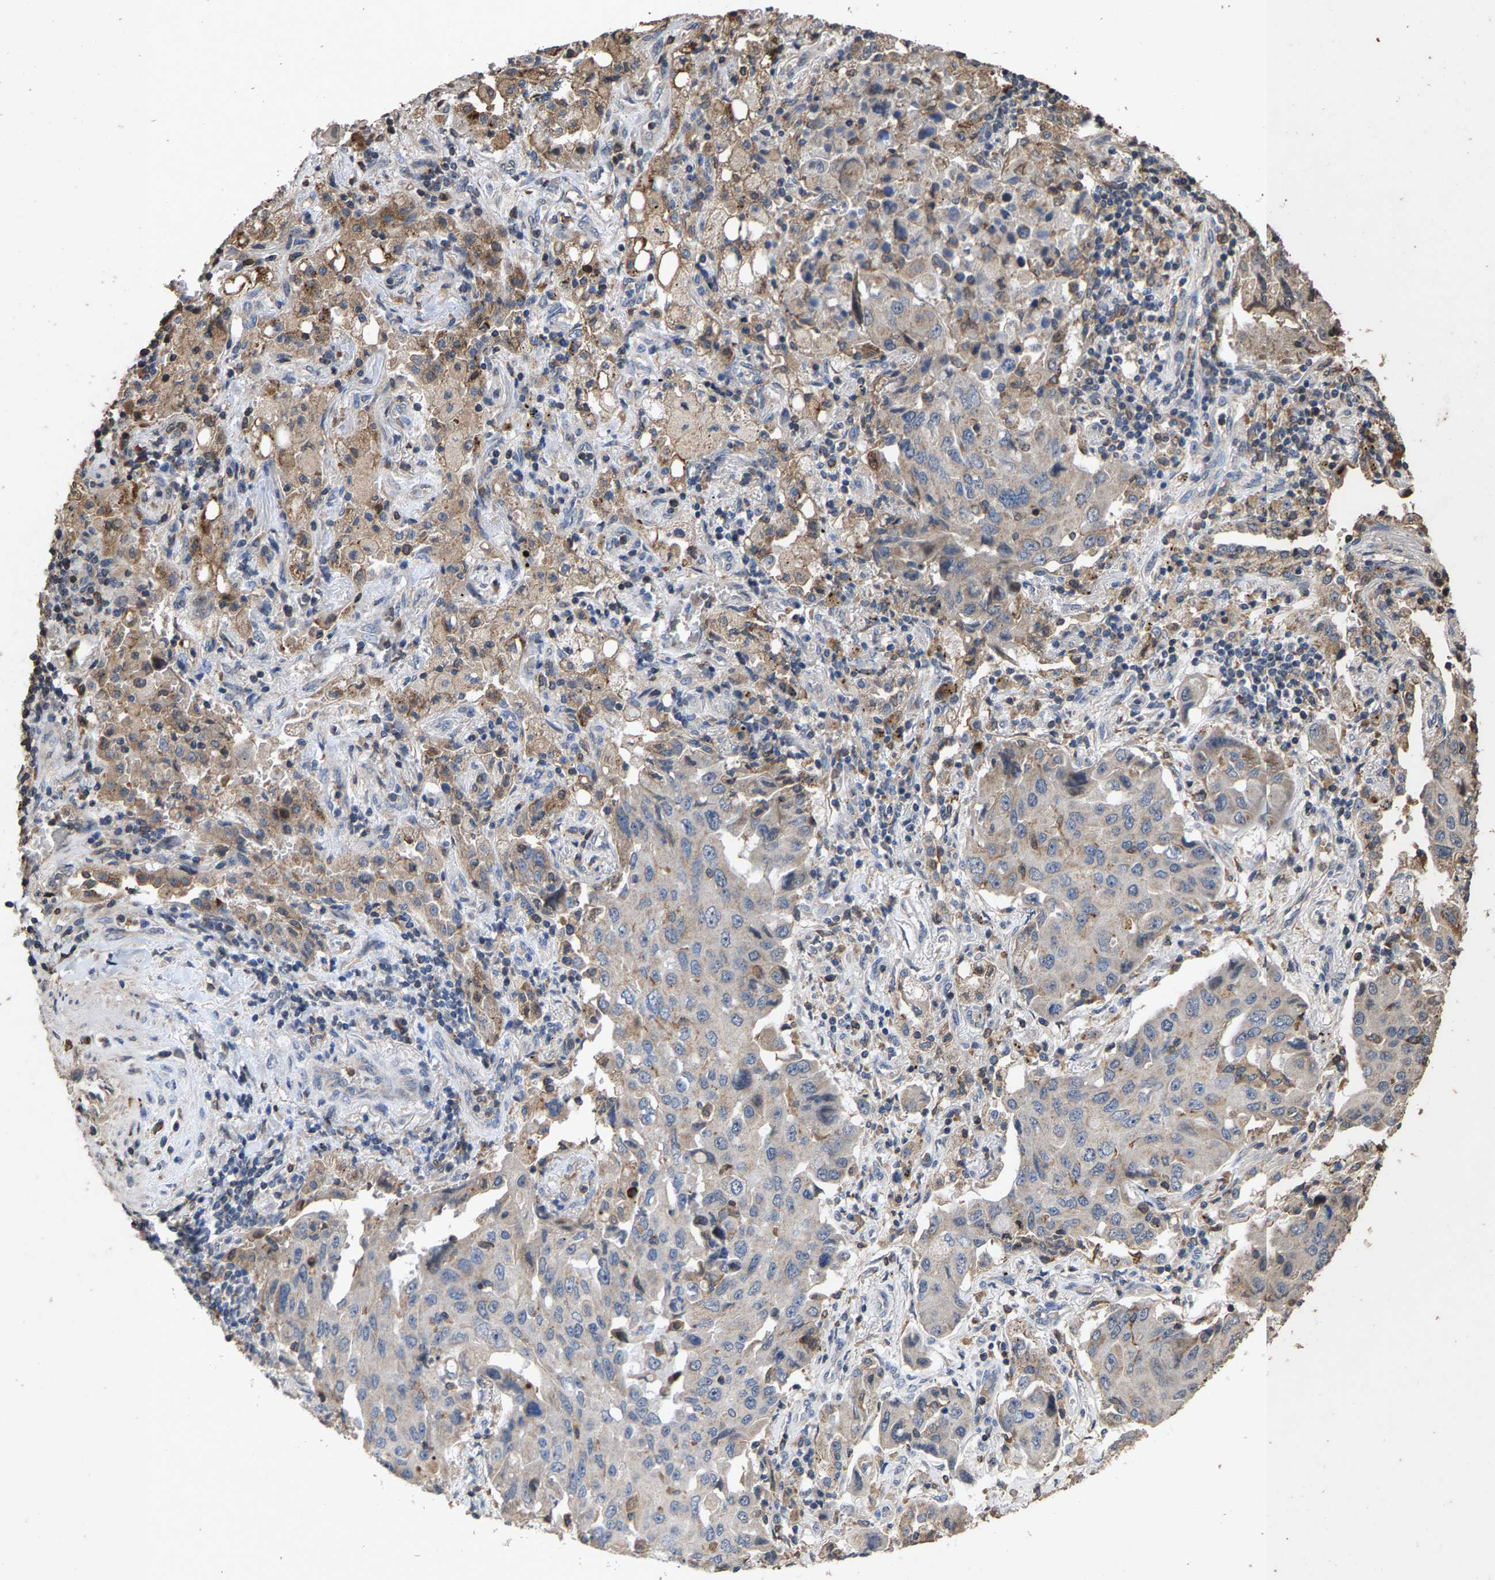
{"staining": {"intensity": "weak", "quantity": "<25%", "location": "cytoplasmic/membranous"}, "tissue": "lung cancer", "cell_type": "Tumor cells", "image_type": "cancer", "snomed": [{"axis": "morphology", "description": "Adenocarcinoma, NOS"}, {"axis": "topography", "description": "Lung"}], "caption": "Lung cancer (adenocarcinoma) stained for a protein using immunohistochemistry (IHC) shows no staining tumor cells.", "gene": "TDRKH", "patient": {"sex": "female", "age": 65}}